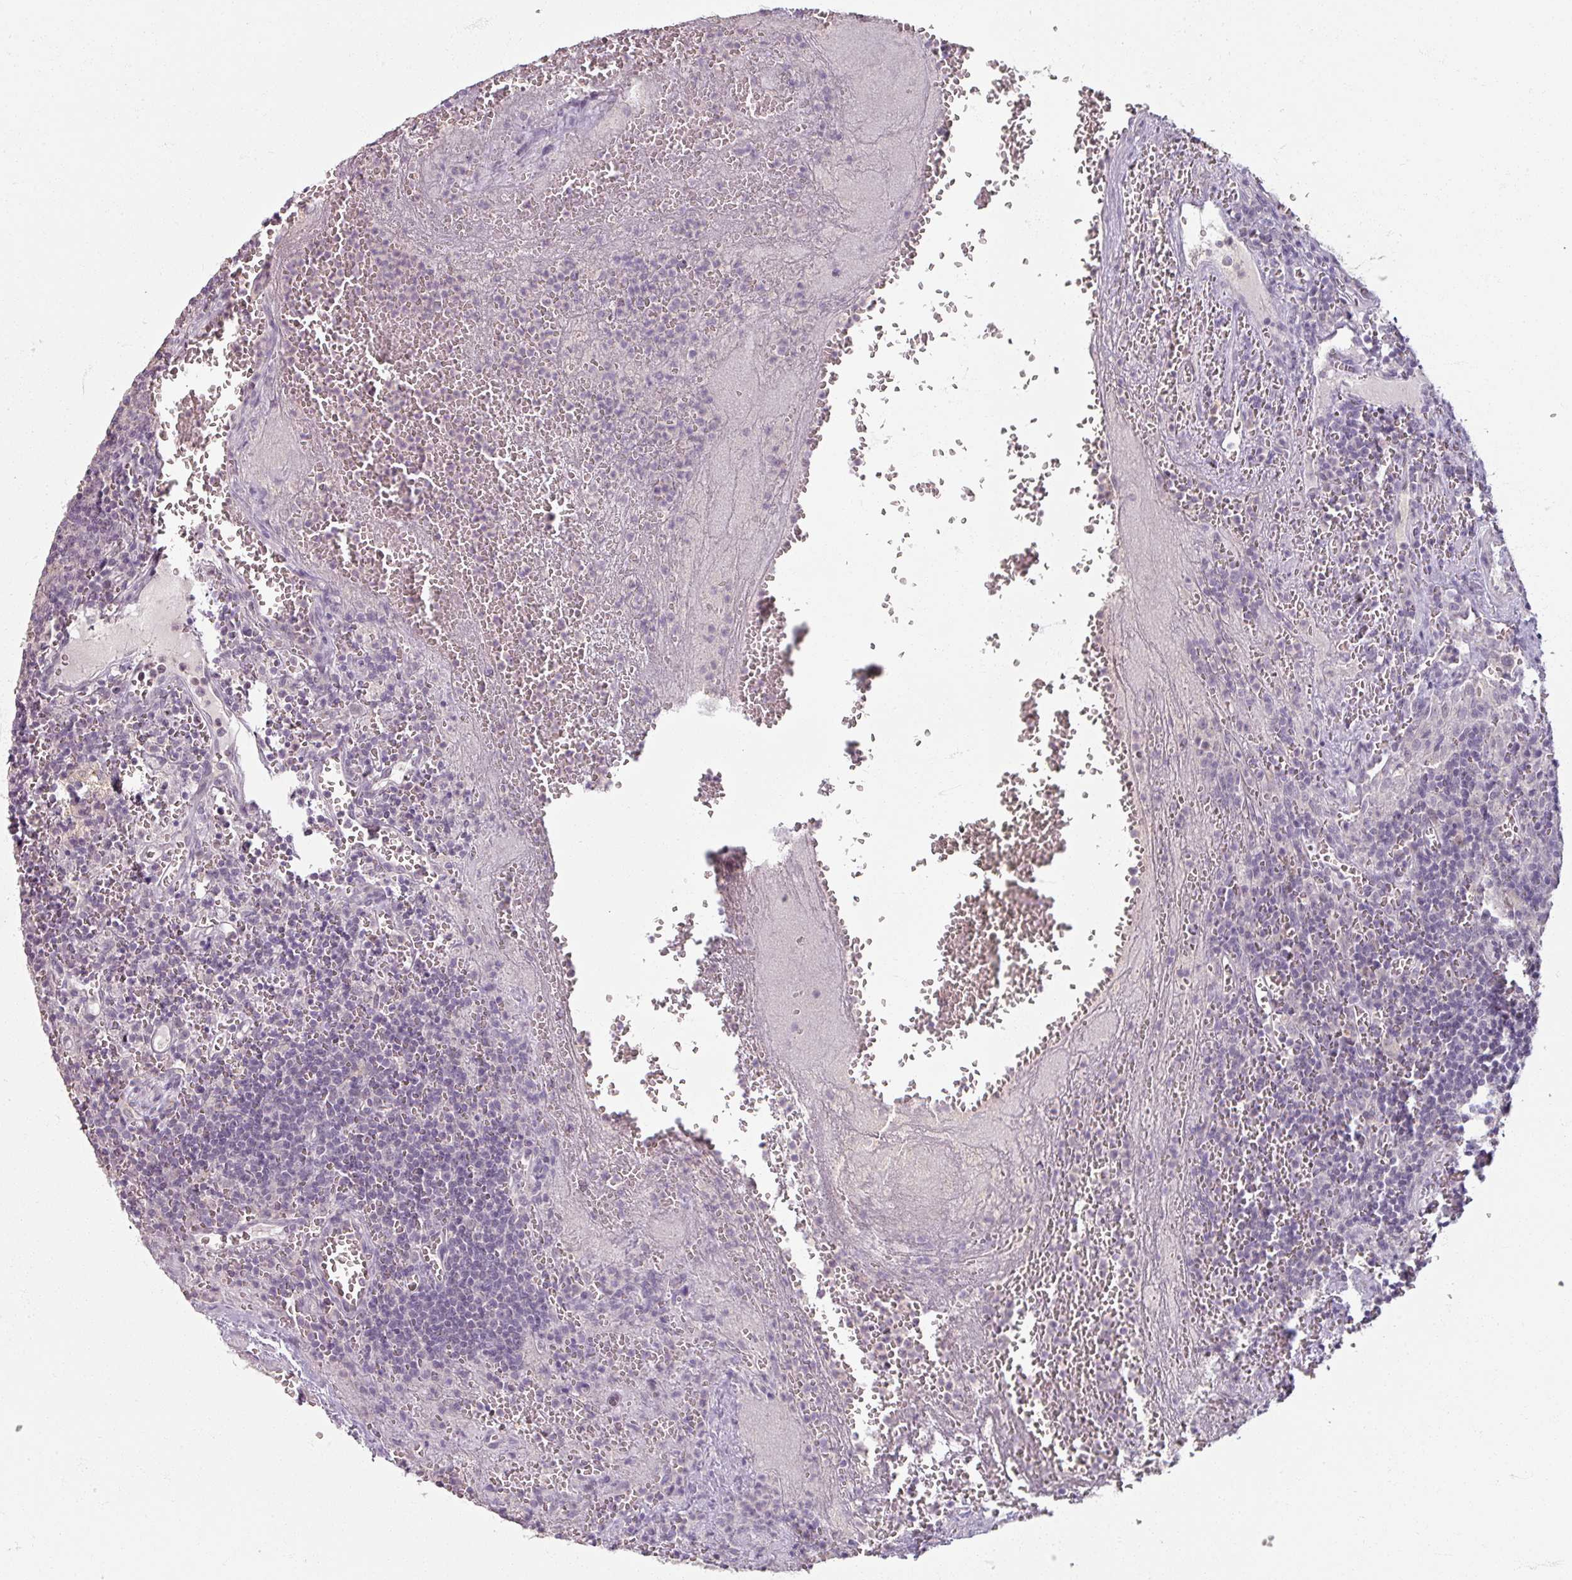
{"staining": {"intensity": "negative", "quantity": "none", "location": "none"}, "tissue": "lymph node", "cell_type": "Germinal center cells", "image_type": "normal", "snomed": [{"axis": "morphology", "description": "Normal tissue, NOS"}, {"axis": "topography", "description": "Lymph node"}], "caption": "Micrograph shows no protein expression in germinal center cells of benign lymph node.", "gene": "SOX11", "patient": {"sex": "male", "age": 50}}